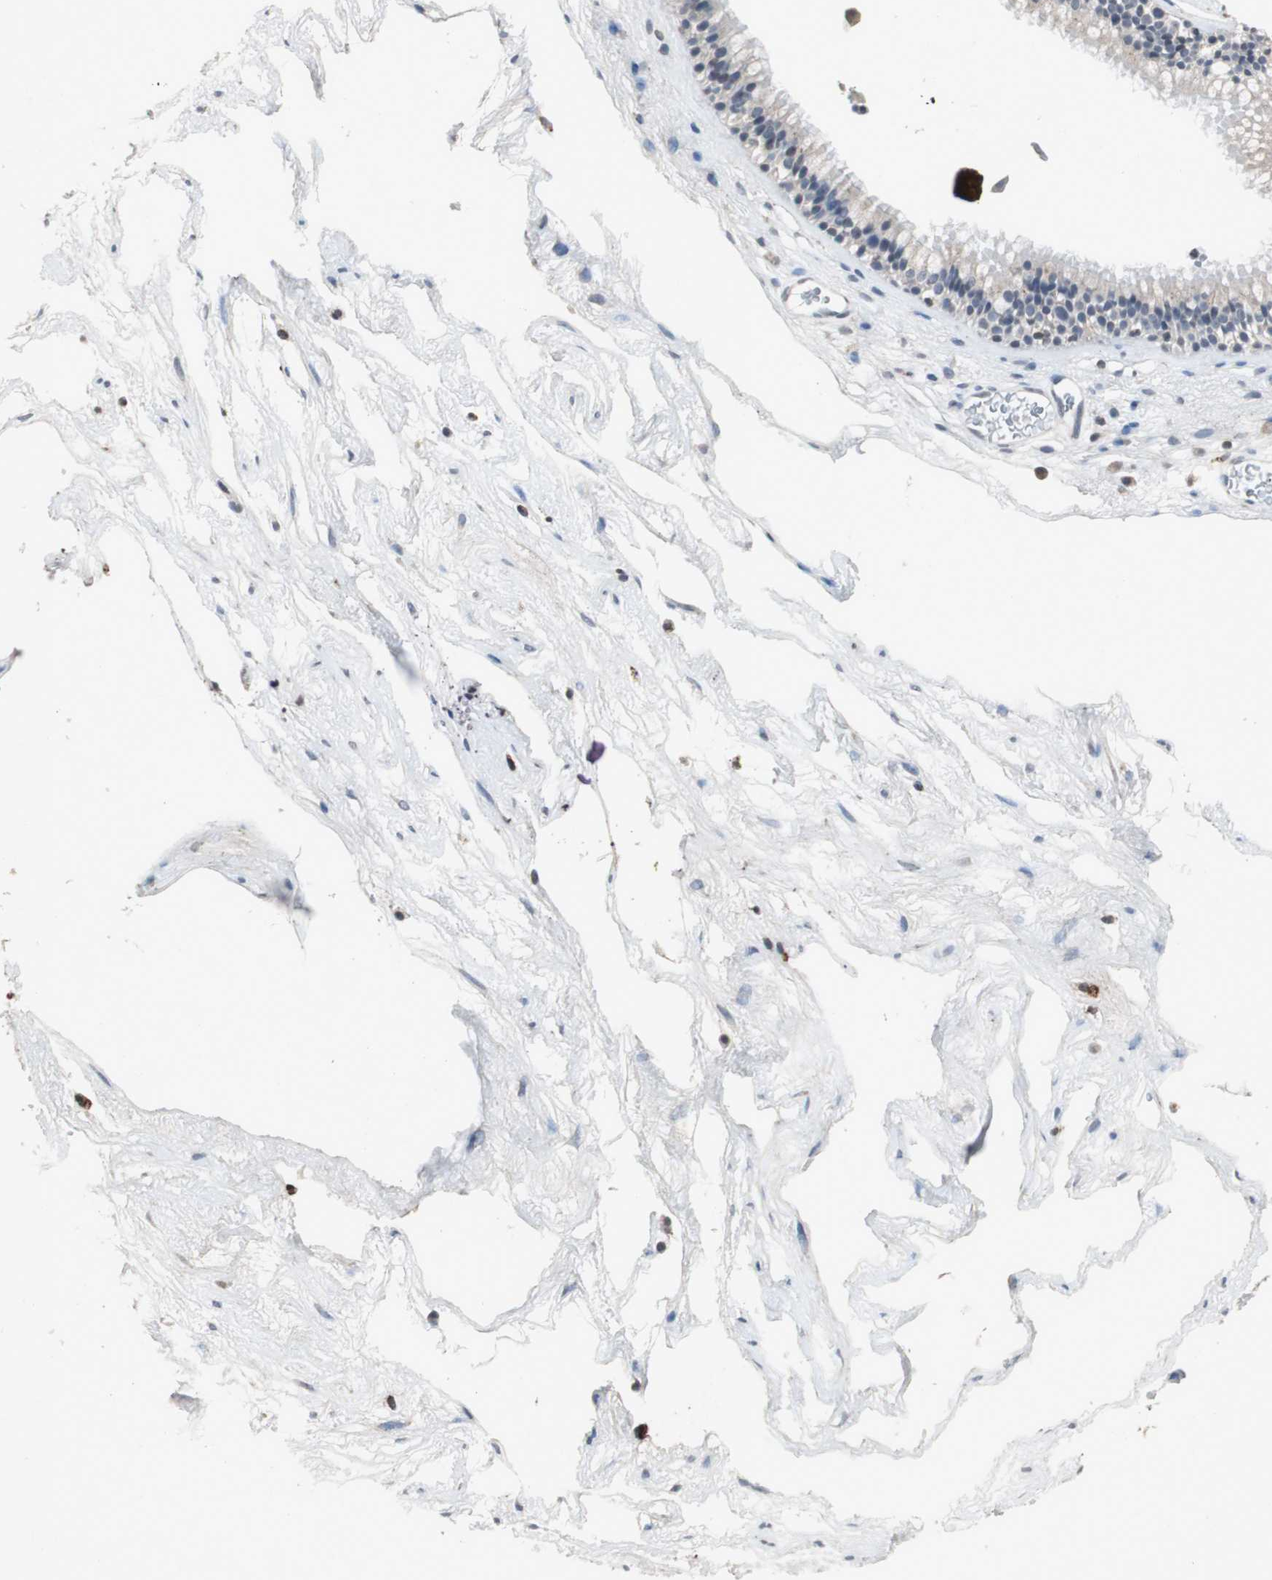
{"staining": {"intensity": "negative", "quantity": "none", "location": "none"}, "tissue": "nasopharynx", "cell_type": "Respiratory epithelial cells", "image_type": "normal", "snomed": [{"axis": "morphology", "description": "Normal tissue, NOS"}, {"axis": "morphology", "description": "Inflammation, NOS"}, {"axis": "topography", "description": "Nasopharynx"}], "caption": "Immunohistochemical staining of normal human nasopharynx demonstrates no significant staining in respiratory epithelial cells. (DAB (3,3'-diaminobenzidine) immunohistochemistry (IHC) visualized using brightfield microscopy, high magnification).", "gene": "ADNP2", "patient": {"sex": "male", "age": 48}}